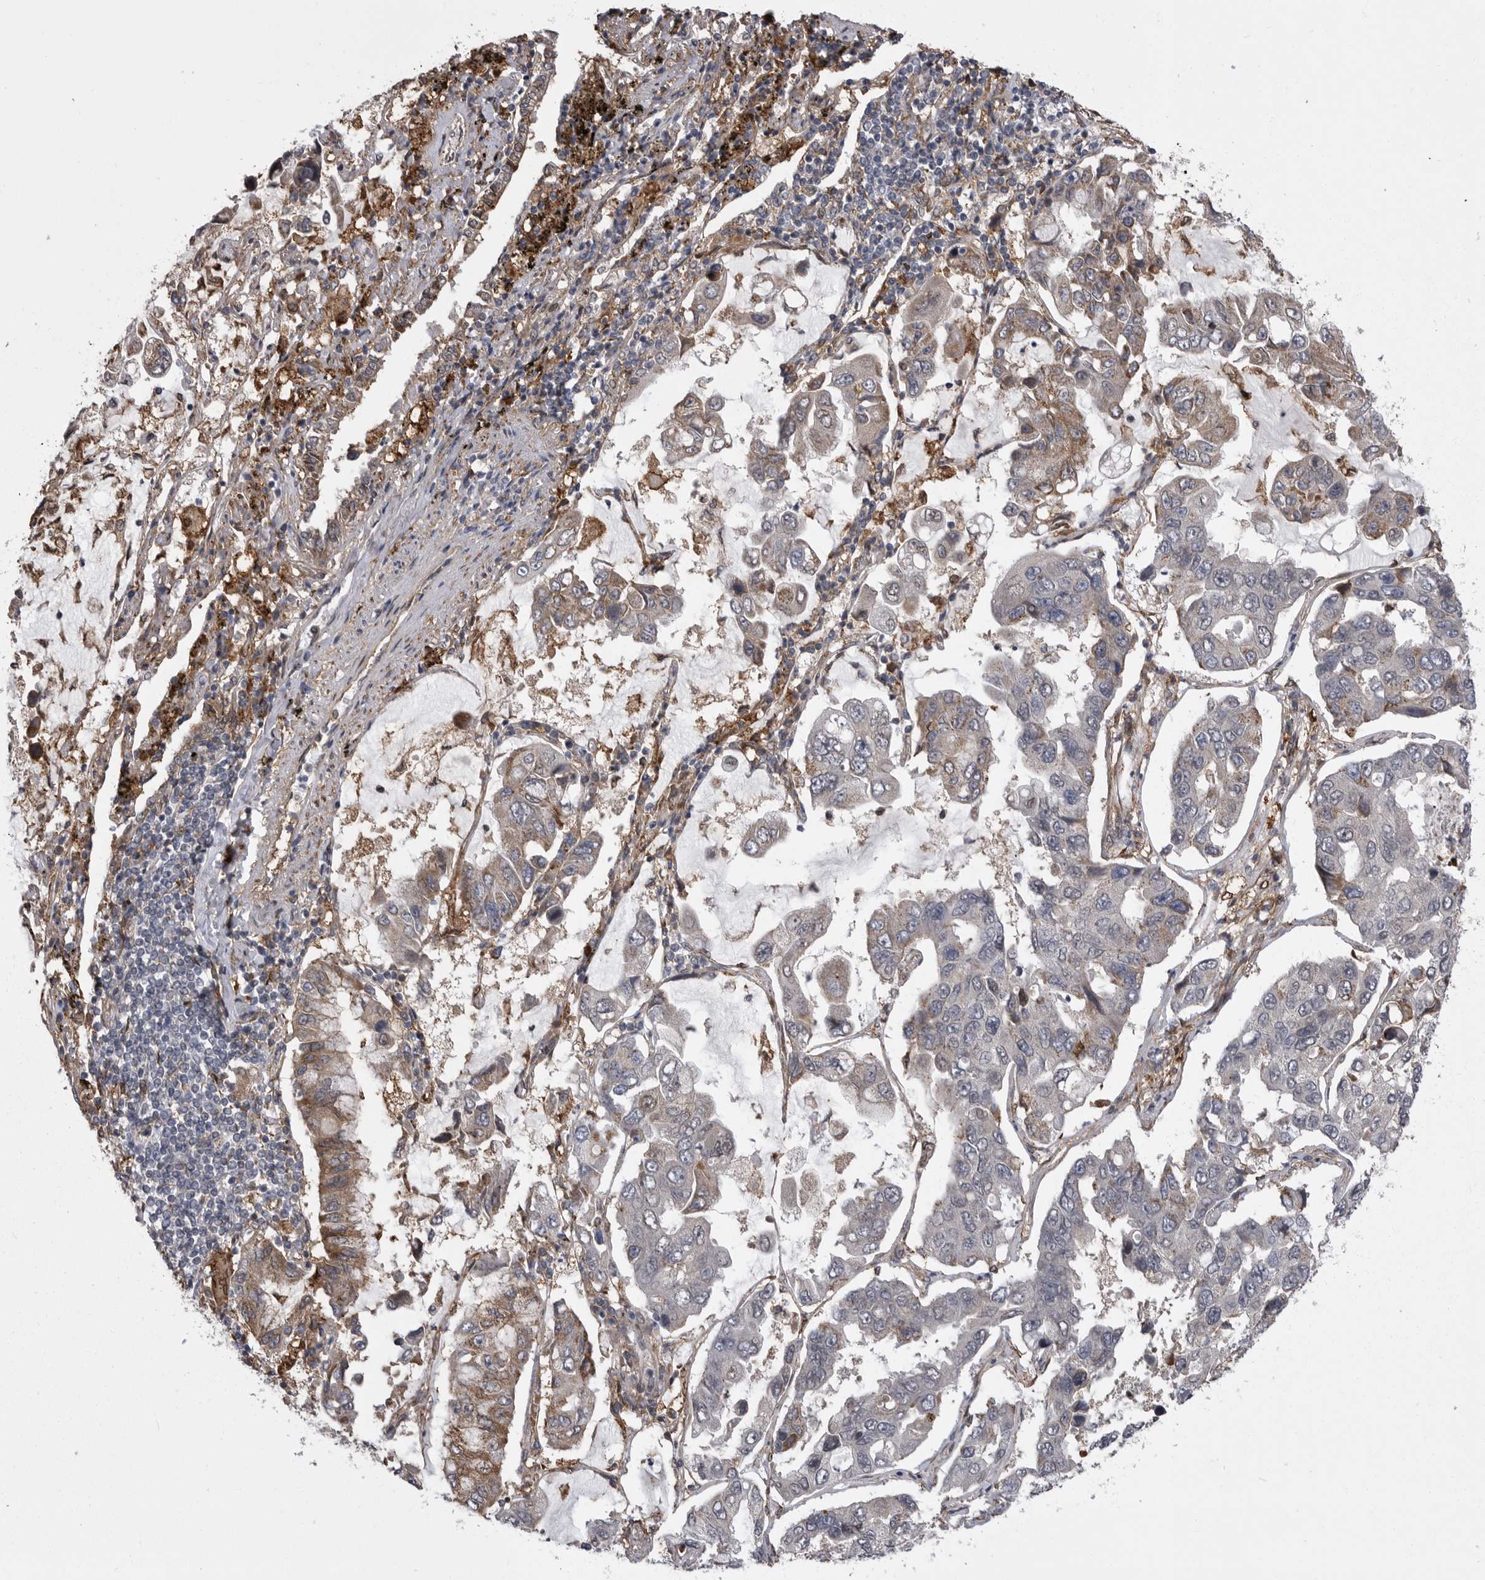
{"staining": {"intensity": "moderate", "quantity": "<25%", "location": "cytoplasmic/membranous"}, "tissue": "lung cancer", "cell_type": "Tumor cells", "image_type": "cancer", "snomed": [{"axis": "morphology", "description": "Adenocarcinoma, NOS"}, {"axis": "topography", "description": "Lung"}], "caption": "IHC (DAB) staining of lung cancer (adenocarcinoma) exhibits moderate cytoplasmic/membranous protein positivity in approximately <25% of tumor cells.", "gene": "ABL1", "patient": {"sex": "male", "age": 64}}